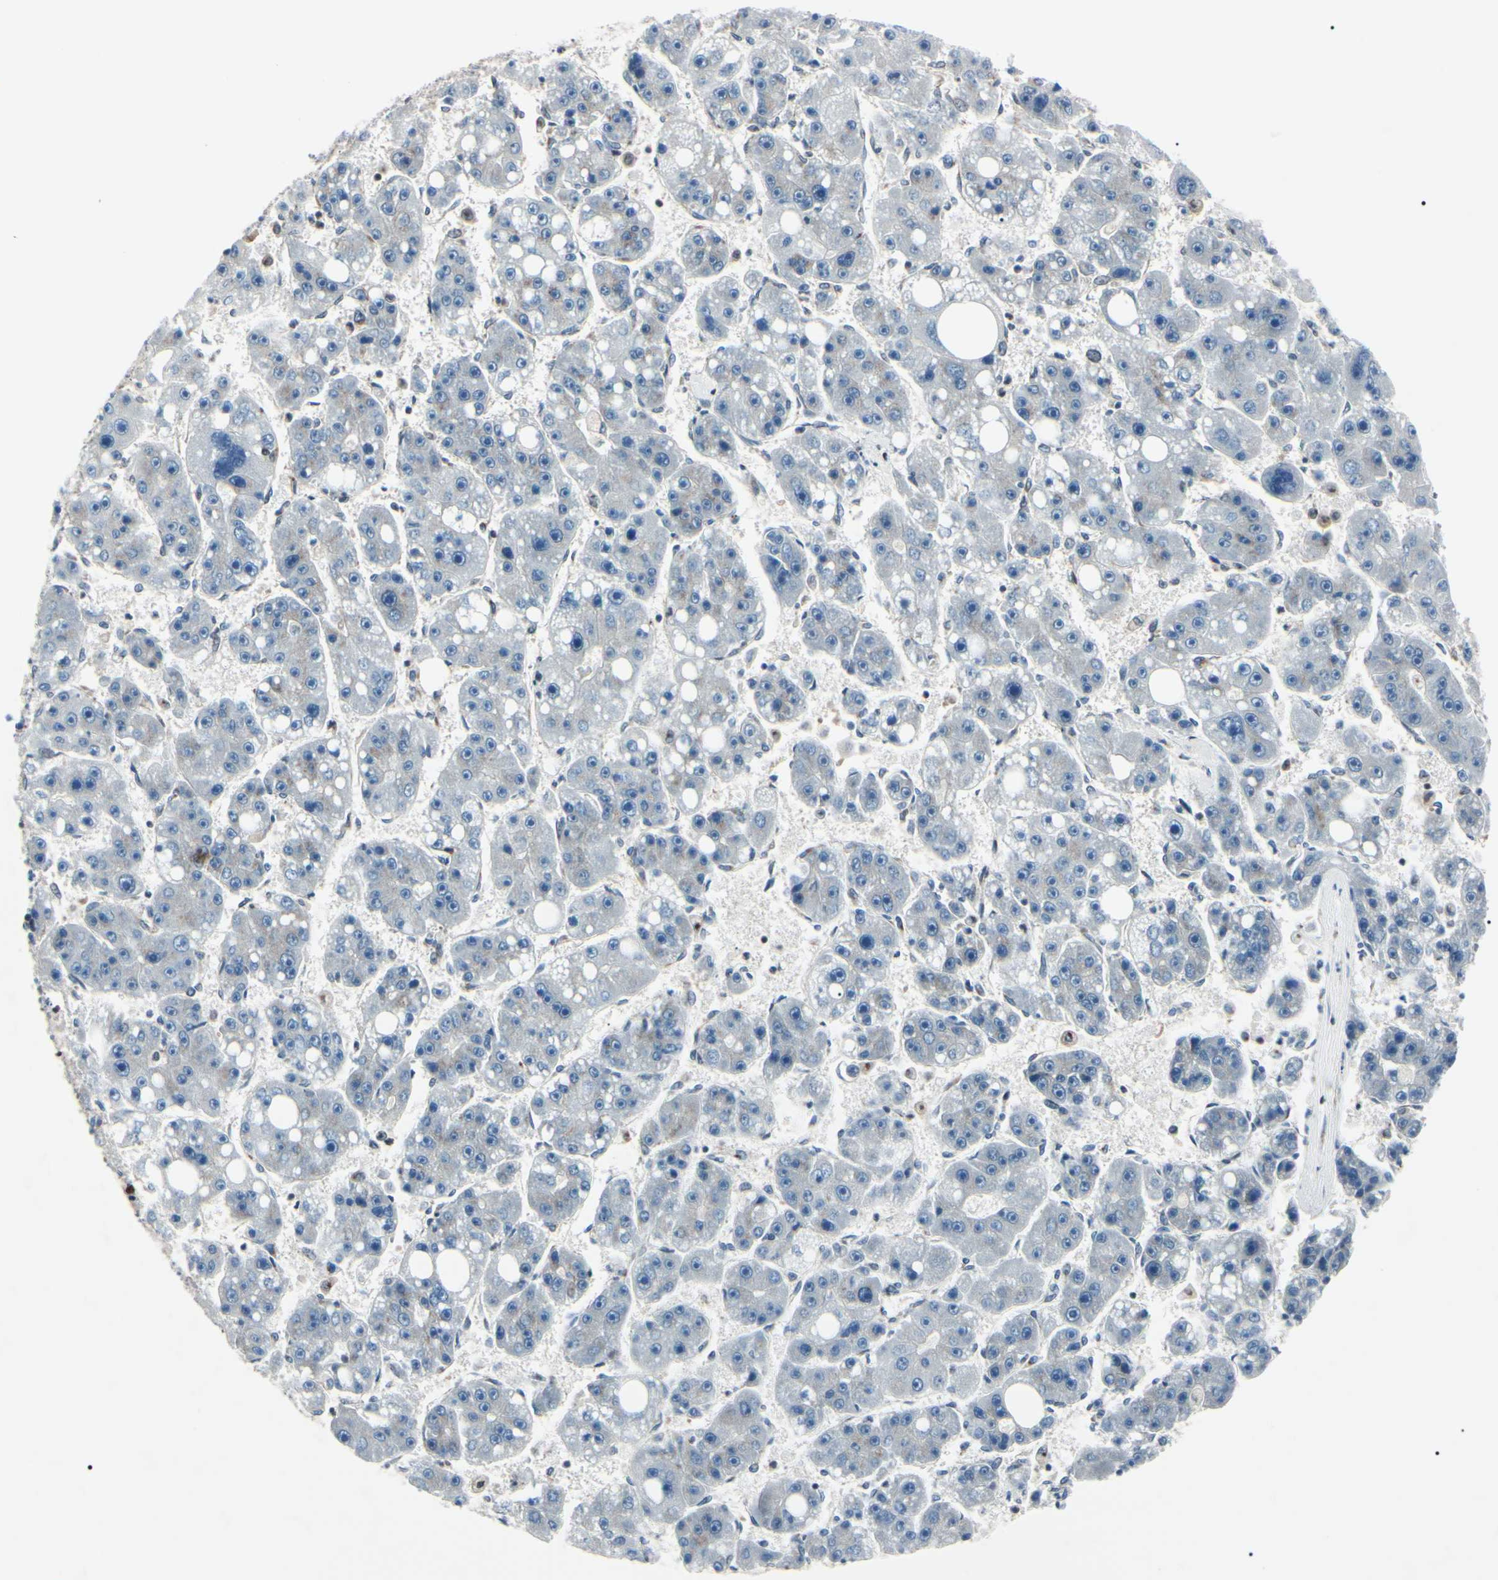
{"staining": {"intensity": "negative", "quantity": "none", "location": "none"}, "tissue": "liver cancer", "cell_type": "Tumor cells", "image_type": "cancer", "snomed": [{"axis": "morphology", "description": "Carcinoma, Hepatocellular, NOS"}, {"axis": "topography", "description": "Liver"}], "caption": "Liver cancer stained for a protein using immunohistochemistry exhibits no expression tumor cells.", "gene": "MAPRE1", "patient": {"sex": "female", "age": 61}}